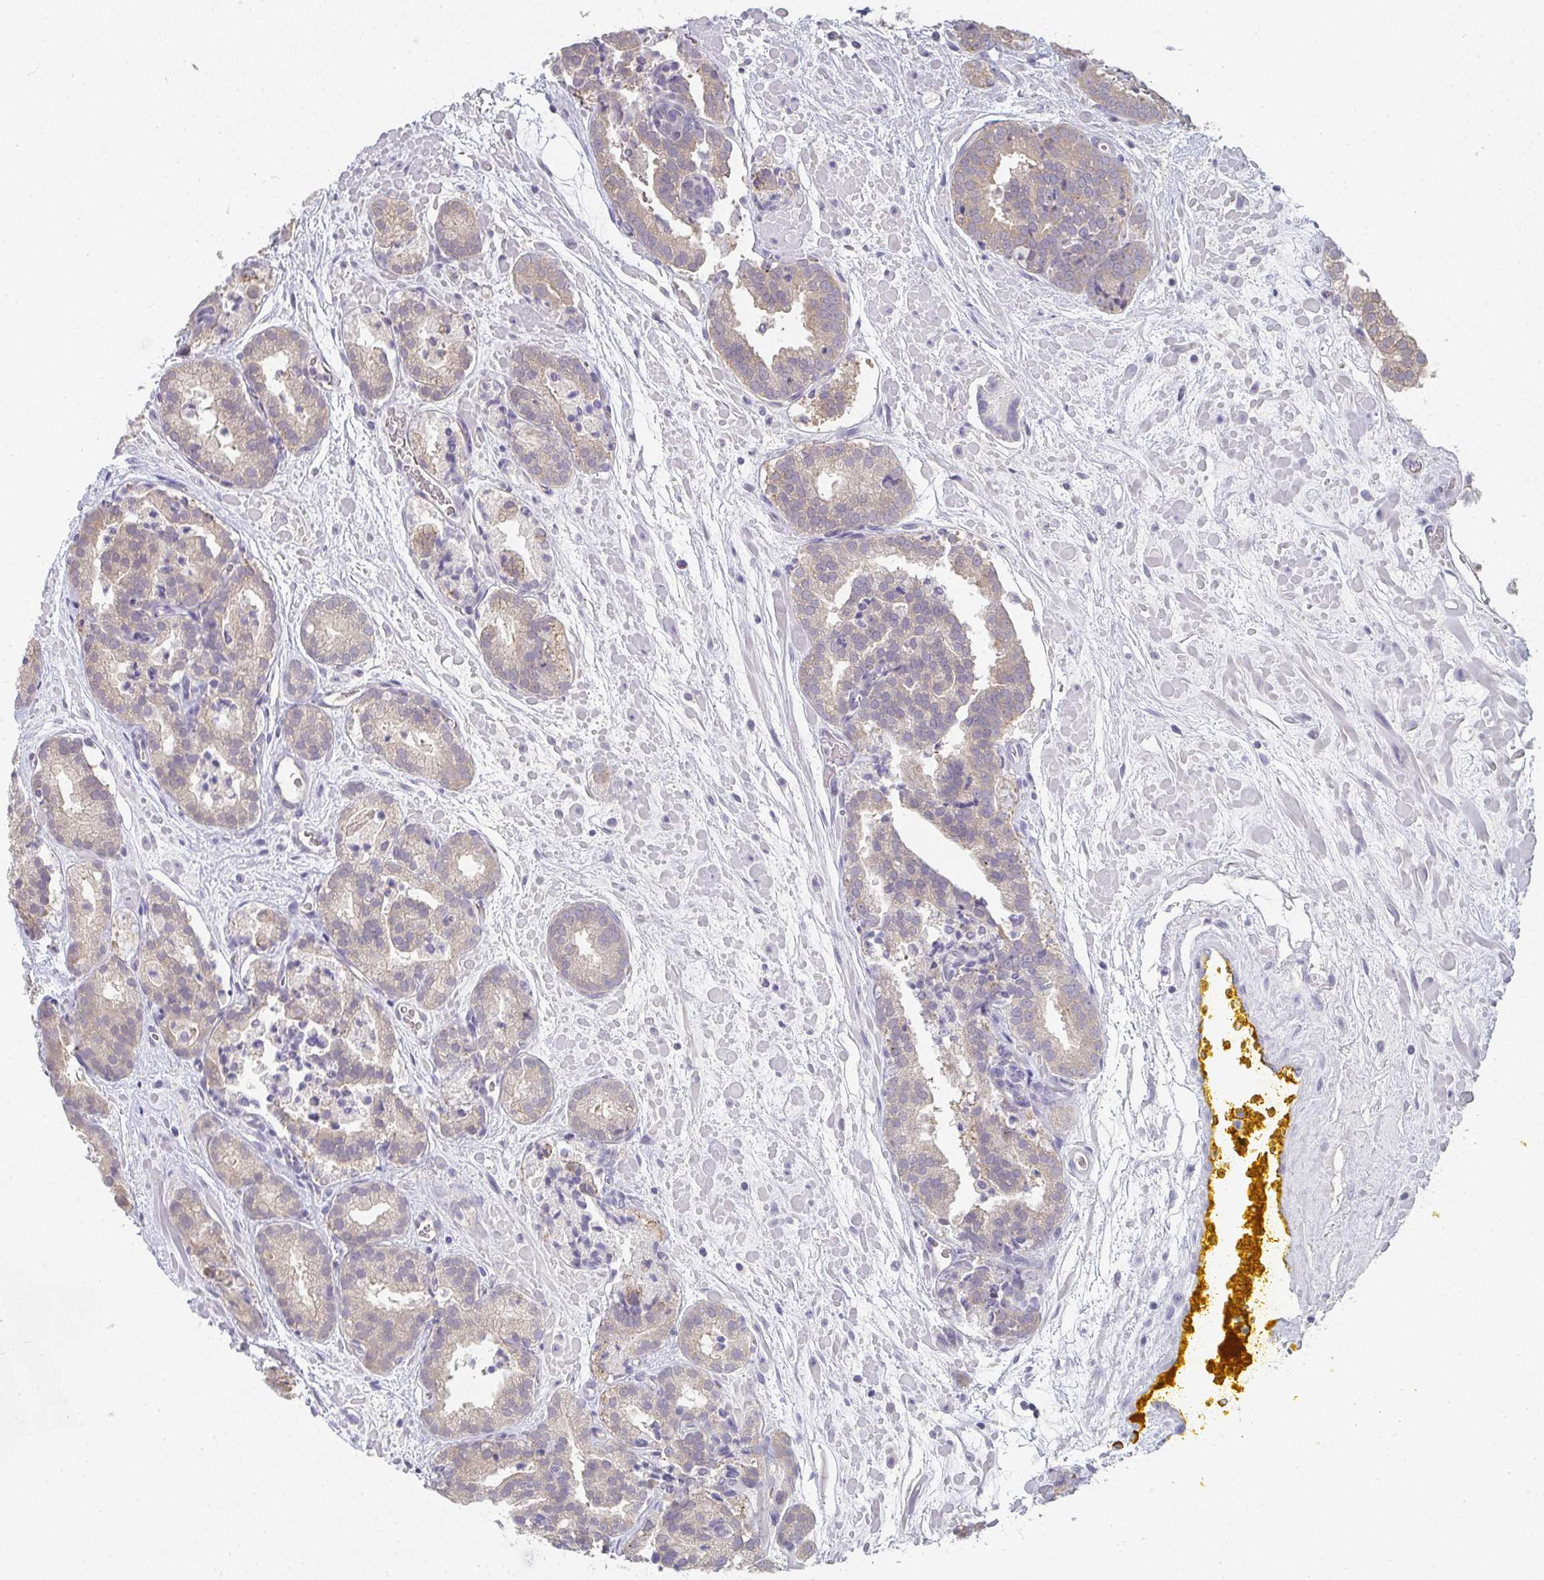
{"staining": {"intensity": "weak", "quantity": "25%-75%", "location": "cytoplasmic/membranous"}, "tissue": "prostate cancer", "cell_type": "Tumor cells", "image_type": "cancer", "snomed": [{"axis": "morphology", "description": "Adenocarcinoma, High grade"}, {"axis": "topography", "description": "Prostate"}], "caption": "Prostate high-grade adenocarcinoma stained with IHC reveals weak cytoplasmic/membranous staining in approximately 25%-75% of tumor cells. (IHC, brightfield microscopy, high magnification).", "gene": "CHMP5", "patient": {"sex": "male", "age": 66}}